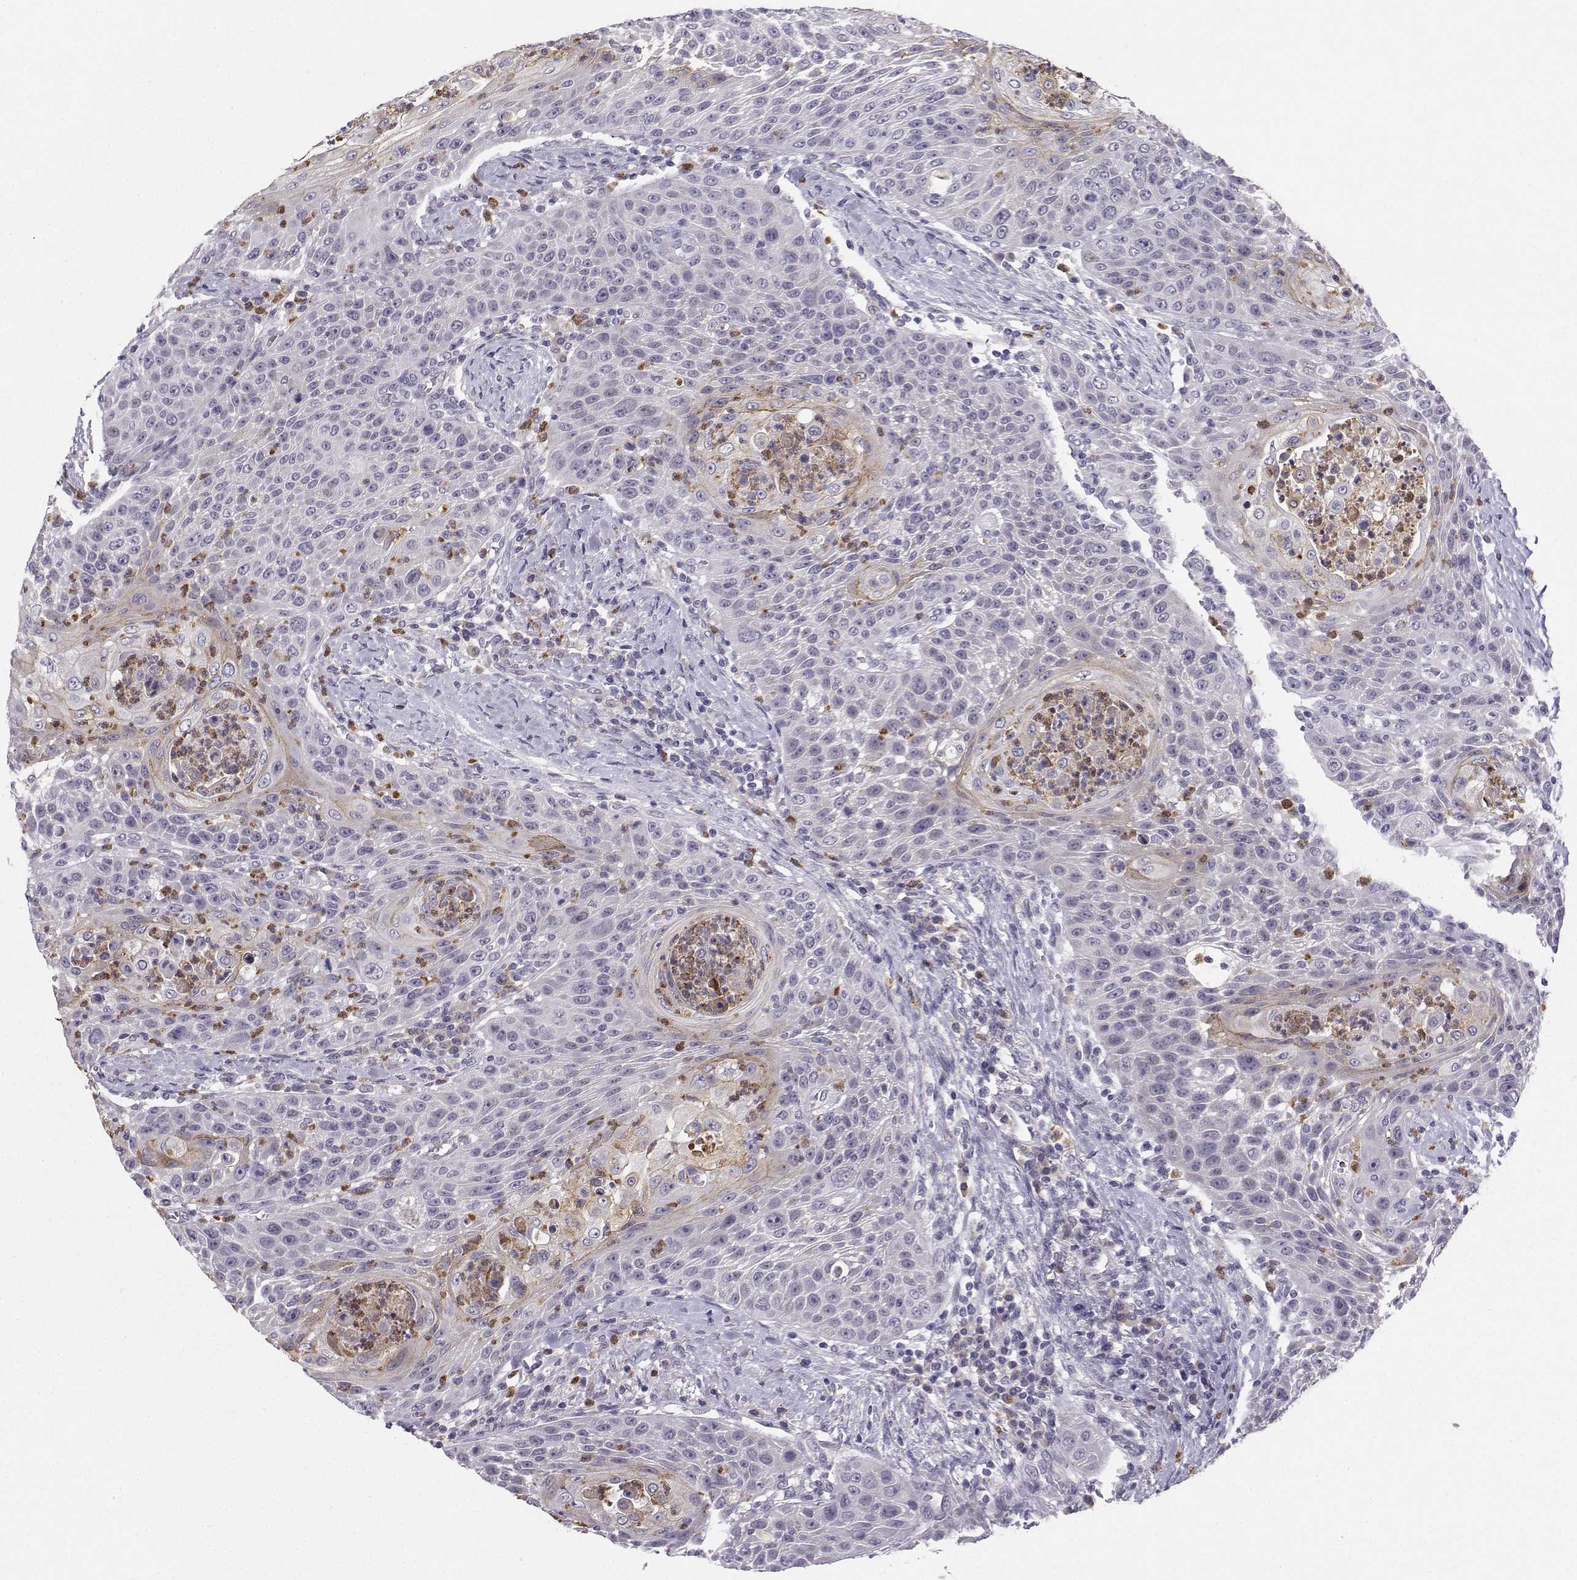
{"staining": {"intensity": "negative", "quantity": "none", "location": "none"}, "tissue": "head and neck cancer", "cell_type": "Tumor cells", "image_type": "cancer", "snomed": [{"axis": "morphology", "description": "Squamous cell carcinoma, NOS"}, {"axis": "topography", "description": "Head-Neck"}], "caption": "The immunohistochemistry micrograph has no significant staining in tumor cells of head and neck squamous cell carcinoma tissue.", "gene": "CALY", "patient": {"sex": "male", "age": 69}}